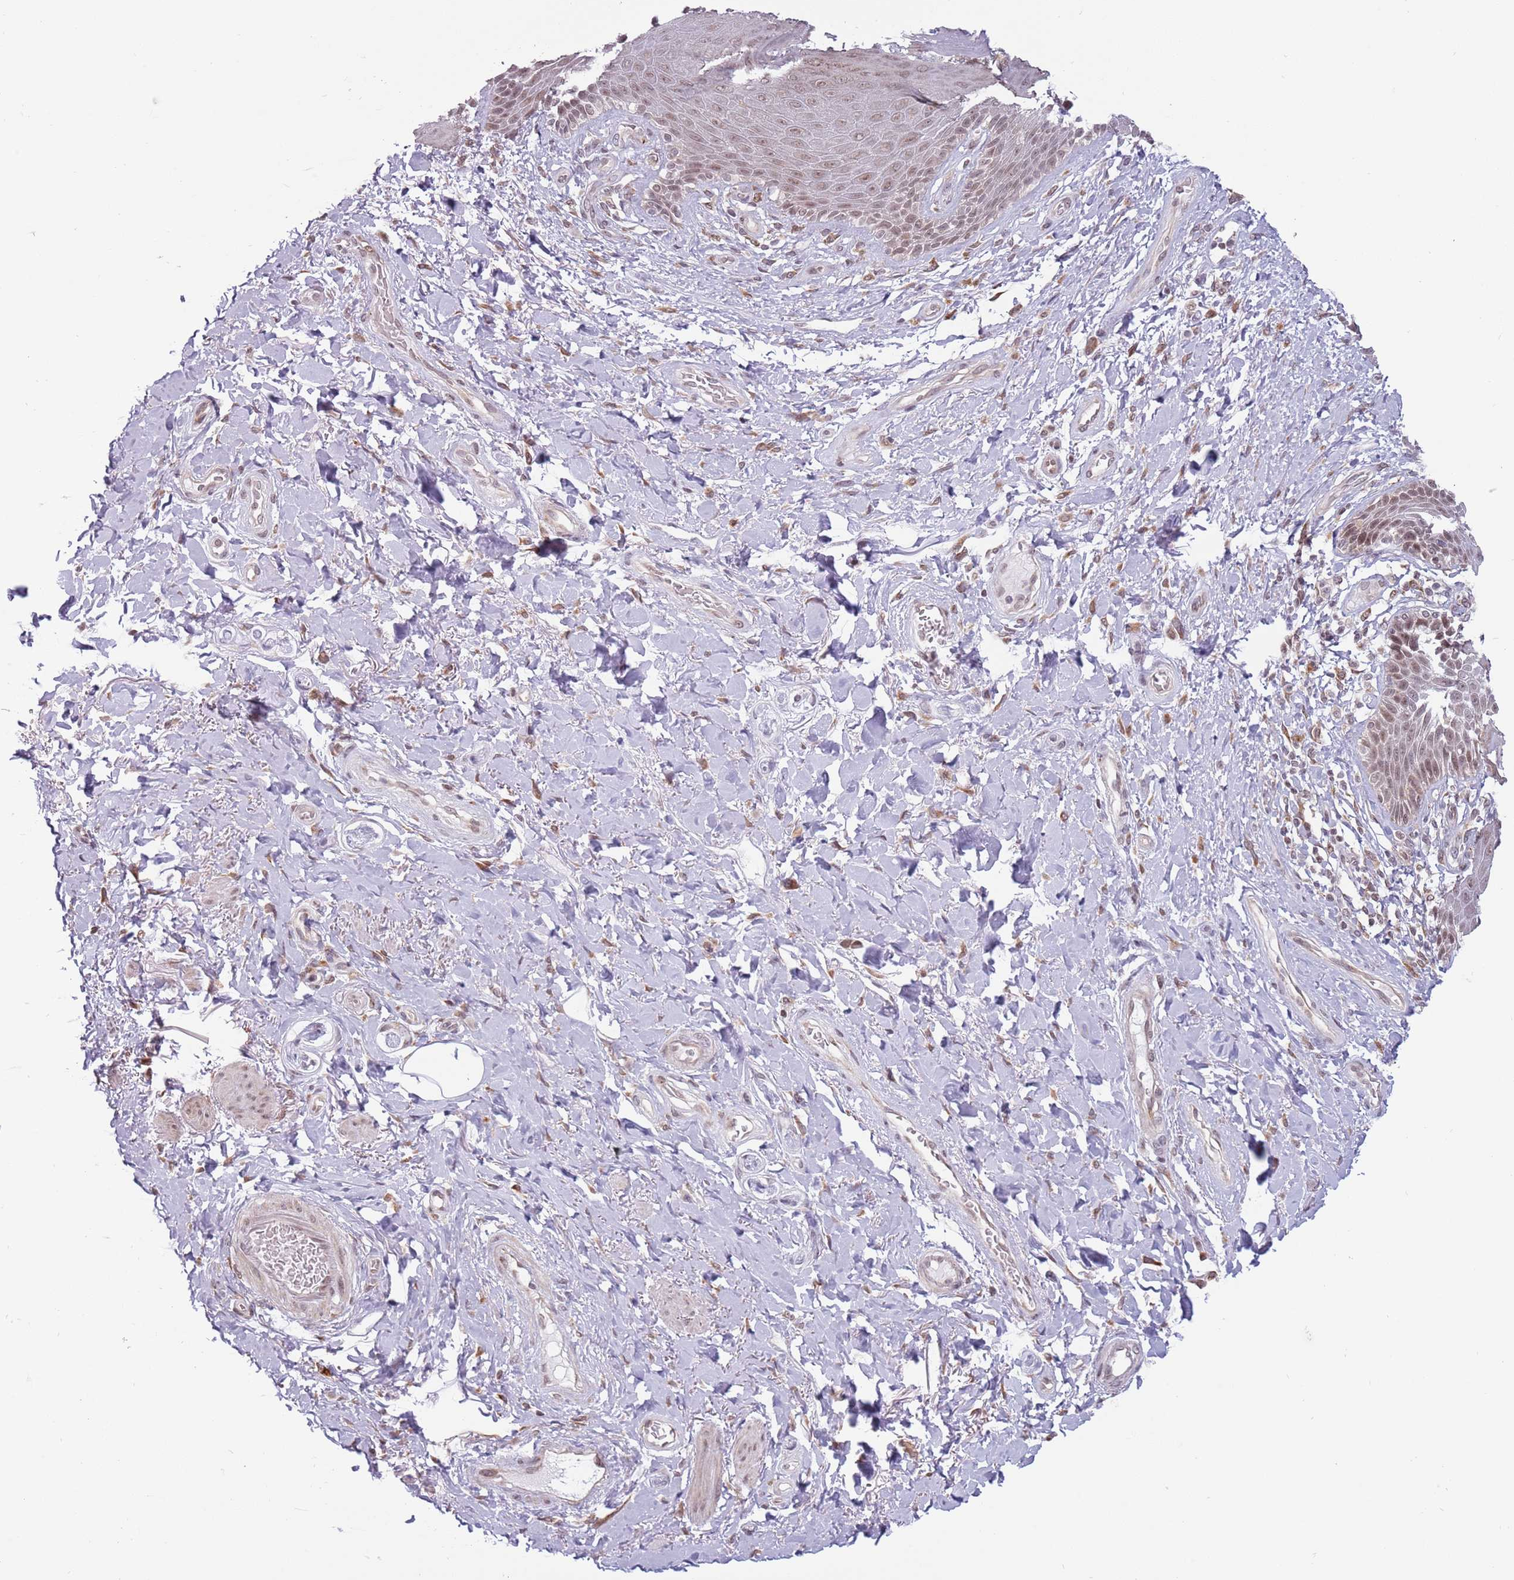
{"staining": {"intensity": "weak", "quantity": "25%-75%", "location": "nuclear"}, "tissue": "skin", "cell_type": "Epidermal cells", "image_type": "normal", "snomed": [{"axis": "morphology", "description": "Normal tissue, NOS"}, {"axis": "topography", "description": "Anal"}], "caption": "Normal skin exhibits weak nuclear positivity in approximately 25%-75% of epidermal cells, visualized by immunohistochemistry.", "gene": "BARD1", "patient": {"sex": "female", "age": 89}}